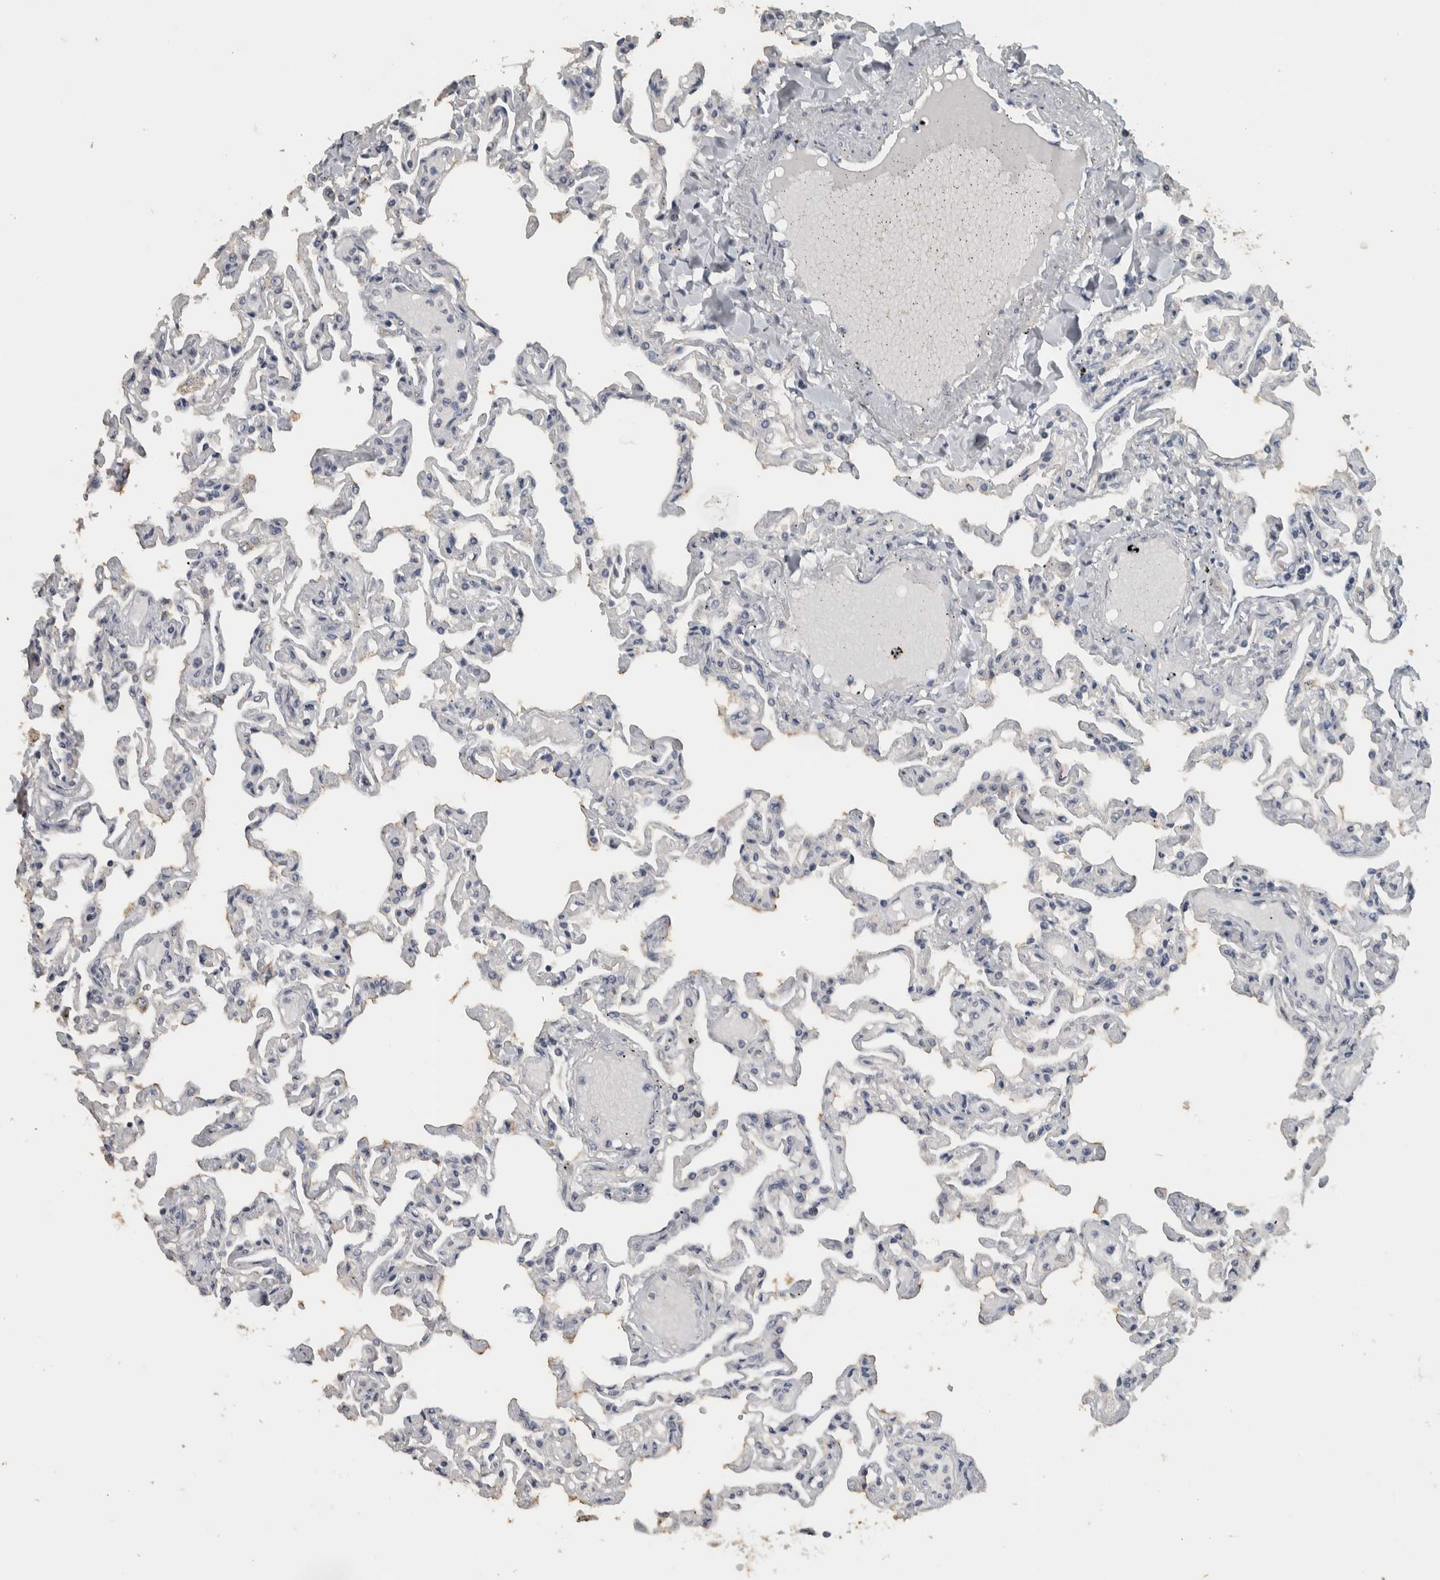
{"staining": {"intensity": "negative", "quantity": "none", "location": "none"}, "tissue": "lung", "cell_type": "Alveolar cells", "image_type": "normal", "snomed": [{"axis": "morphology", "description": "Normal tissue, NOS"}, {"axis": "topography", "description": "Lung"}], "caption": "Immunohistochemistry (IHC) micrograph of normal lung: lung stained with DAB shows no significant protein expression in alveolar cells. (DAB (3,3'-diaminobenzidine) immunohistochemistry (IHC), high magnification).", "gene": "DCAF10", "patient": {"sex": "male", "age": 21}}